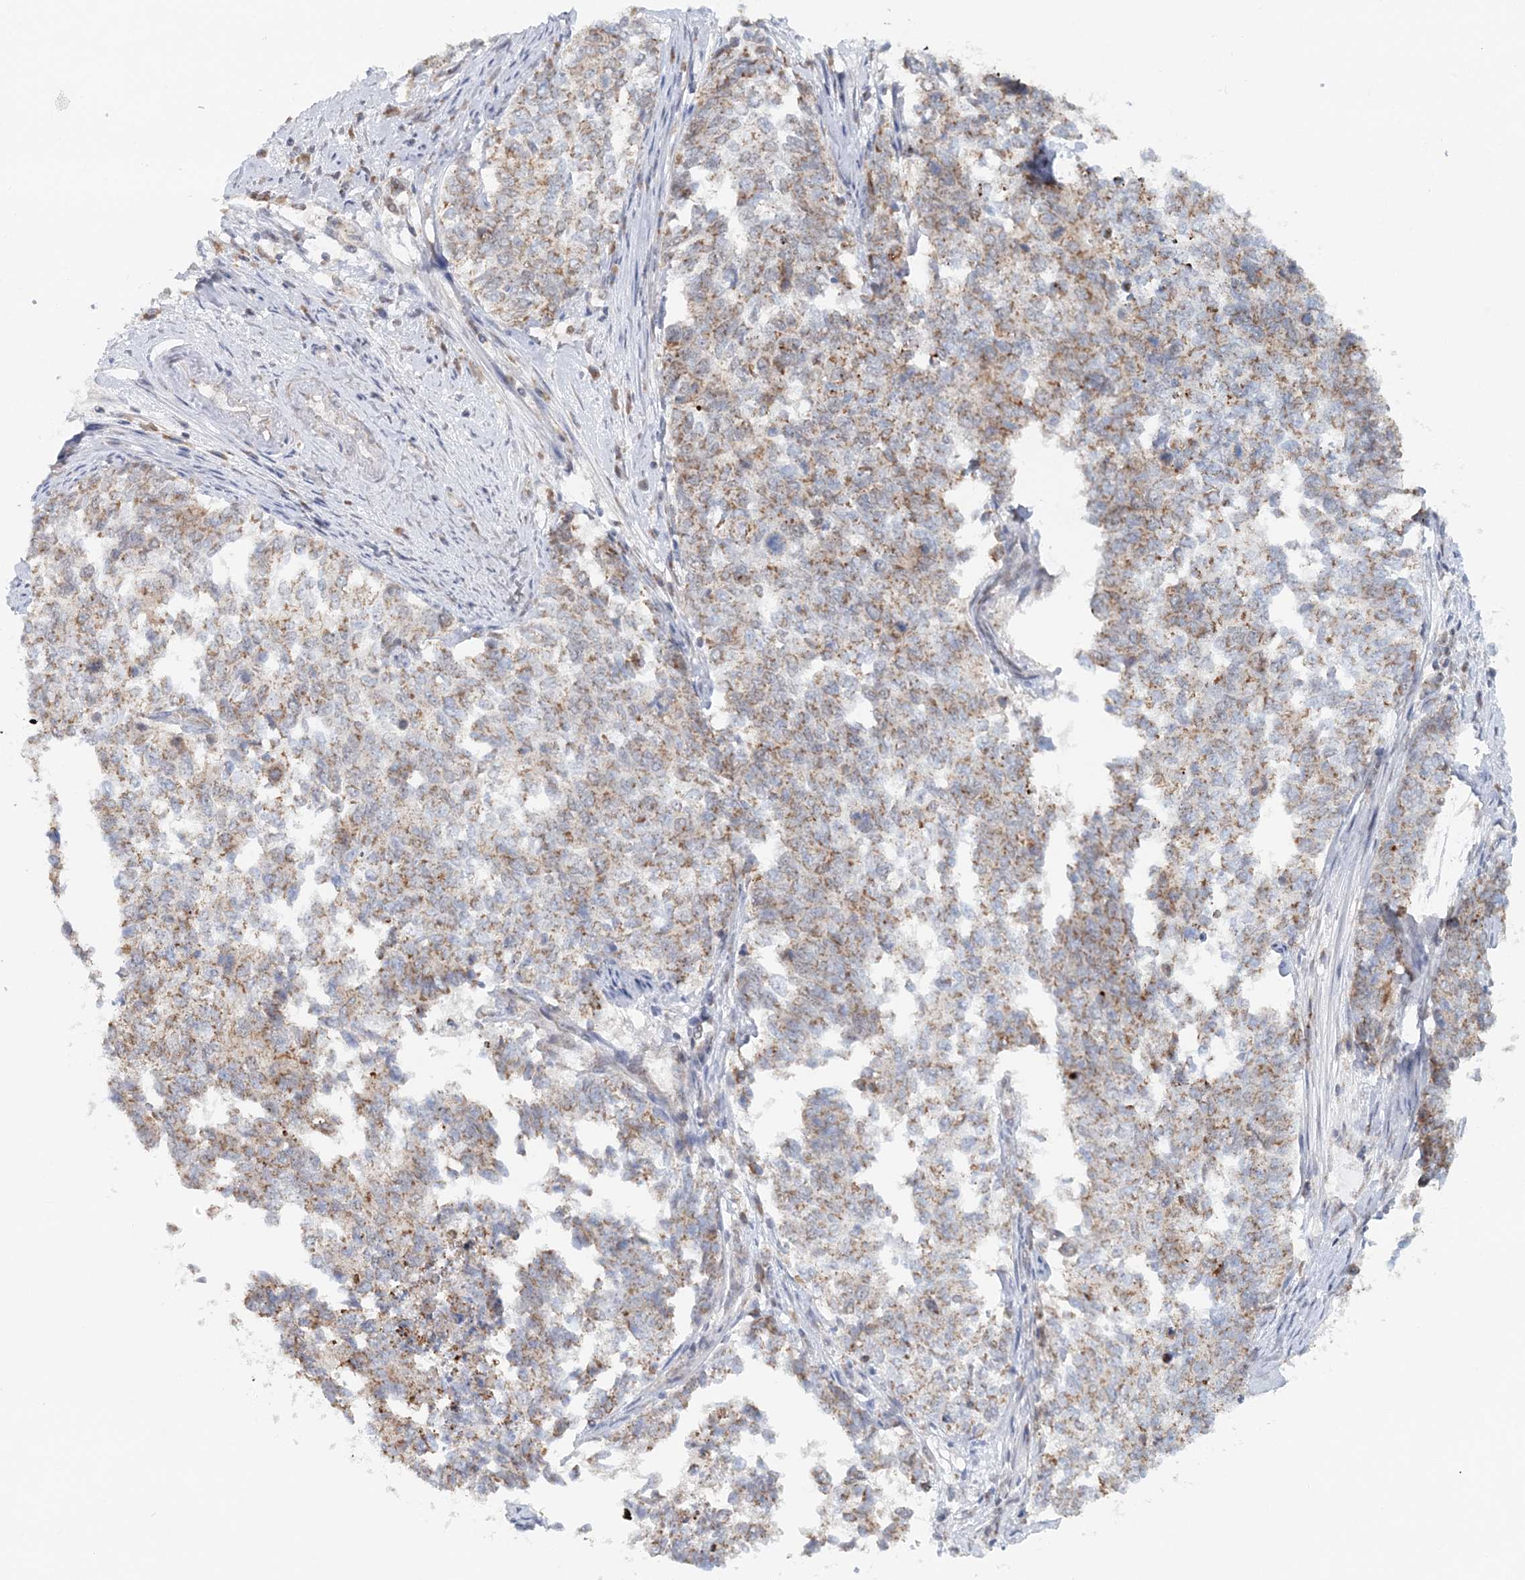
{"staining": {"intensity": "moderate", "quantity": ">75%", "location": "cytoplasmic/membranous"}, "tissue": "cervical cancer", "cell_type": "Tumor cells", "image_type": "cancer", "snomed": [{"axis": "morphology", "description": "Squamous cell carcinoma, NOS"}, {"axis": "topography", "description": "Cervix"}], "caption": "Human squamous cell carcinoma (cervical) stained for a protein (brown) displays moderate cytoplasmic/membranous positive staining in about >75% of tumor cells.", "gene": "RNF150", "patient": {"sex": "female", "age": 63}}